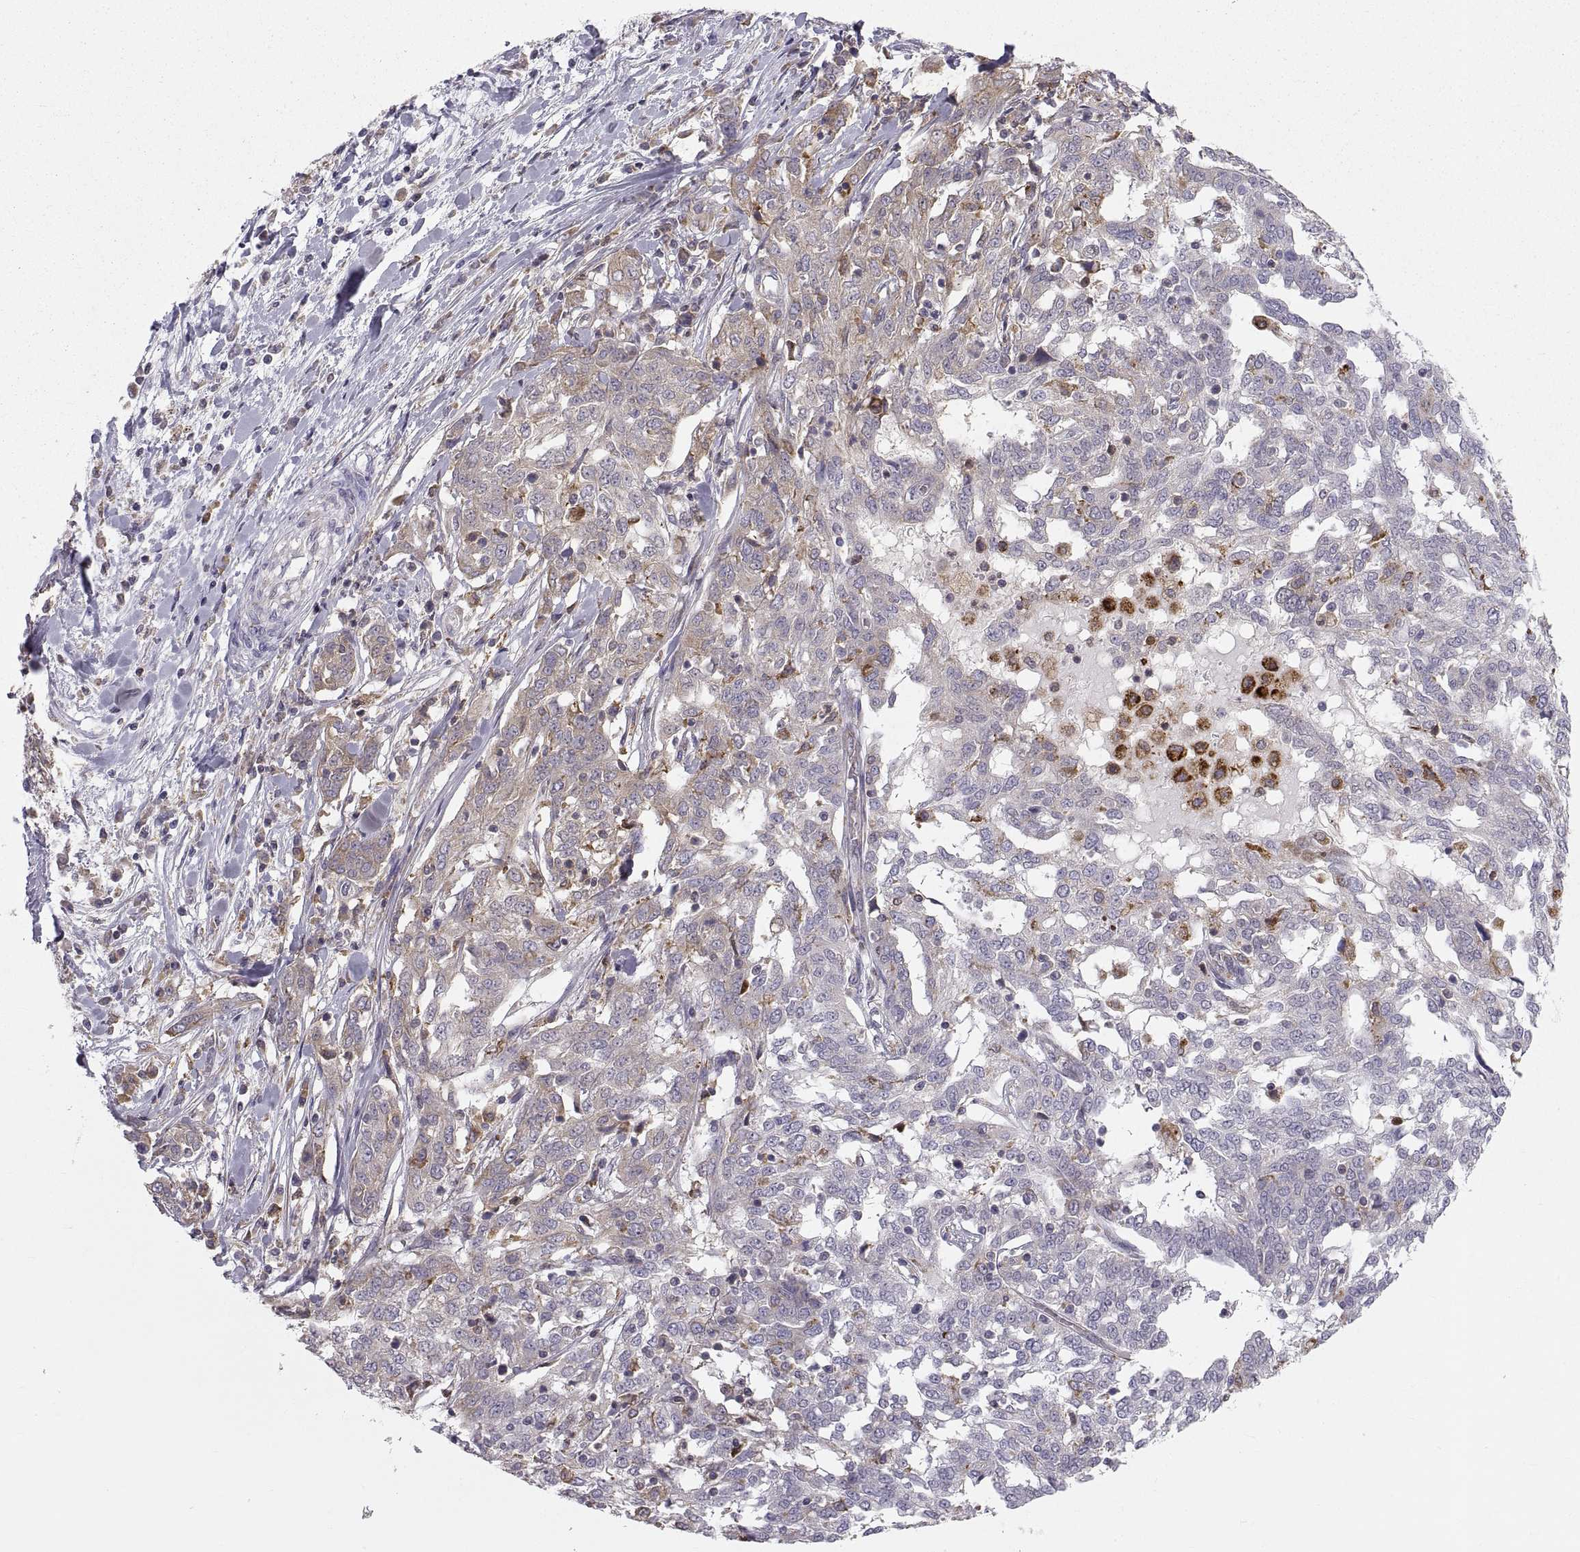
{"staining": {"intensity": "weak", "quantity": ">75%", "location": "cytoplasmic/membranous"}, "tissue": "ovarian cancer", "cell_type": "Tumor cells", "image_type": "cancer", "snomed": [{"axis": "morphology", "description": "Cystadenocarcinoma, serous, NOS"}, {"axis": "topography", "description": "Ovary"}], "caption": "Human ovarian cancer (serous cystadenocarcinoma) stained for a protein (brown) shows weak cytoplasmic/membranous positive staining in approximately >75% of tumor cells.", "gene": "ERO1A", "patient": {"sex": "female", "age": 67}}